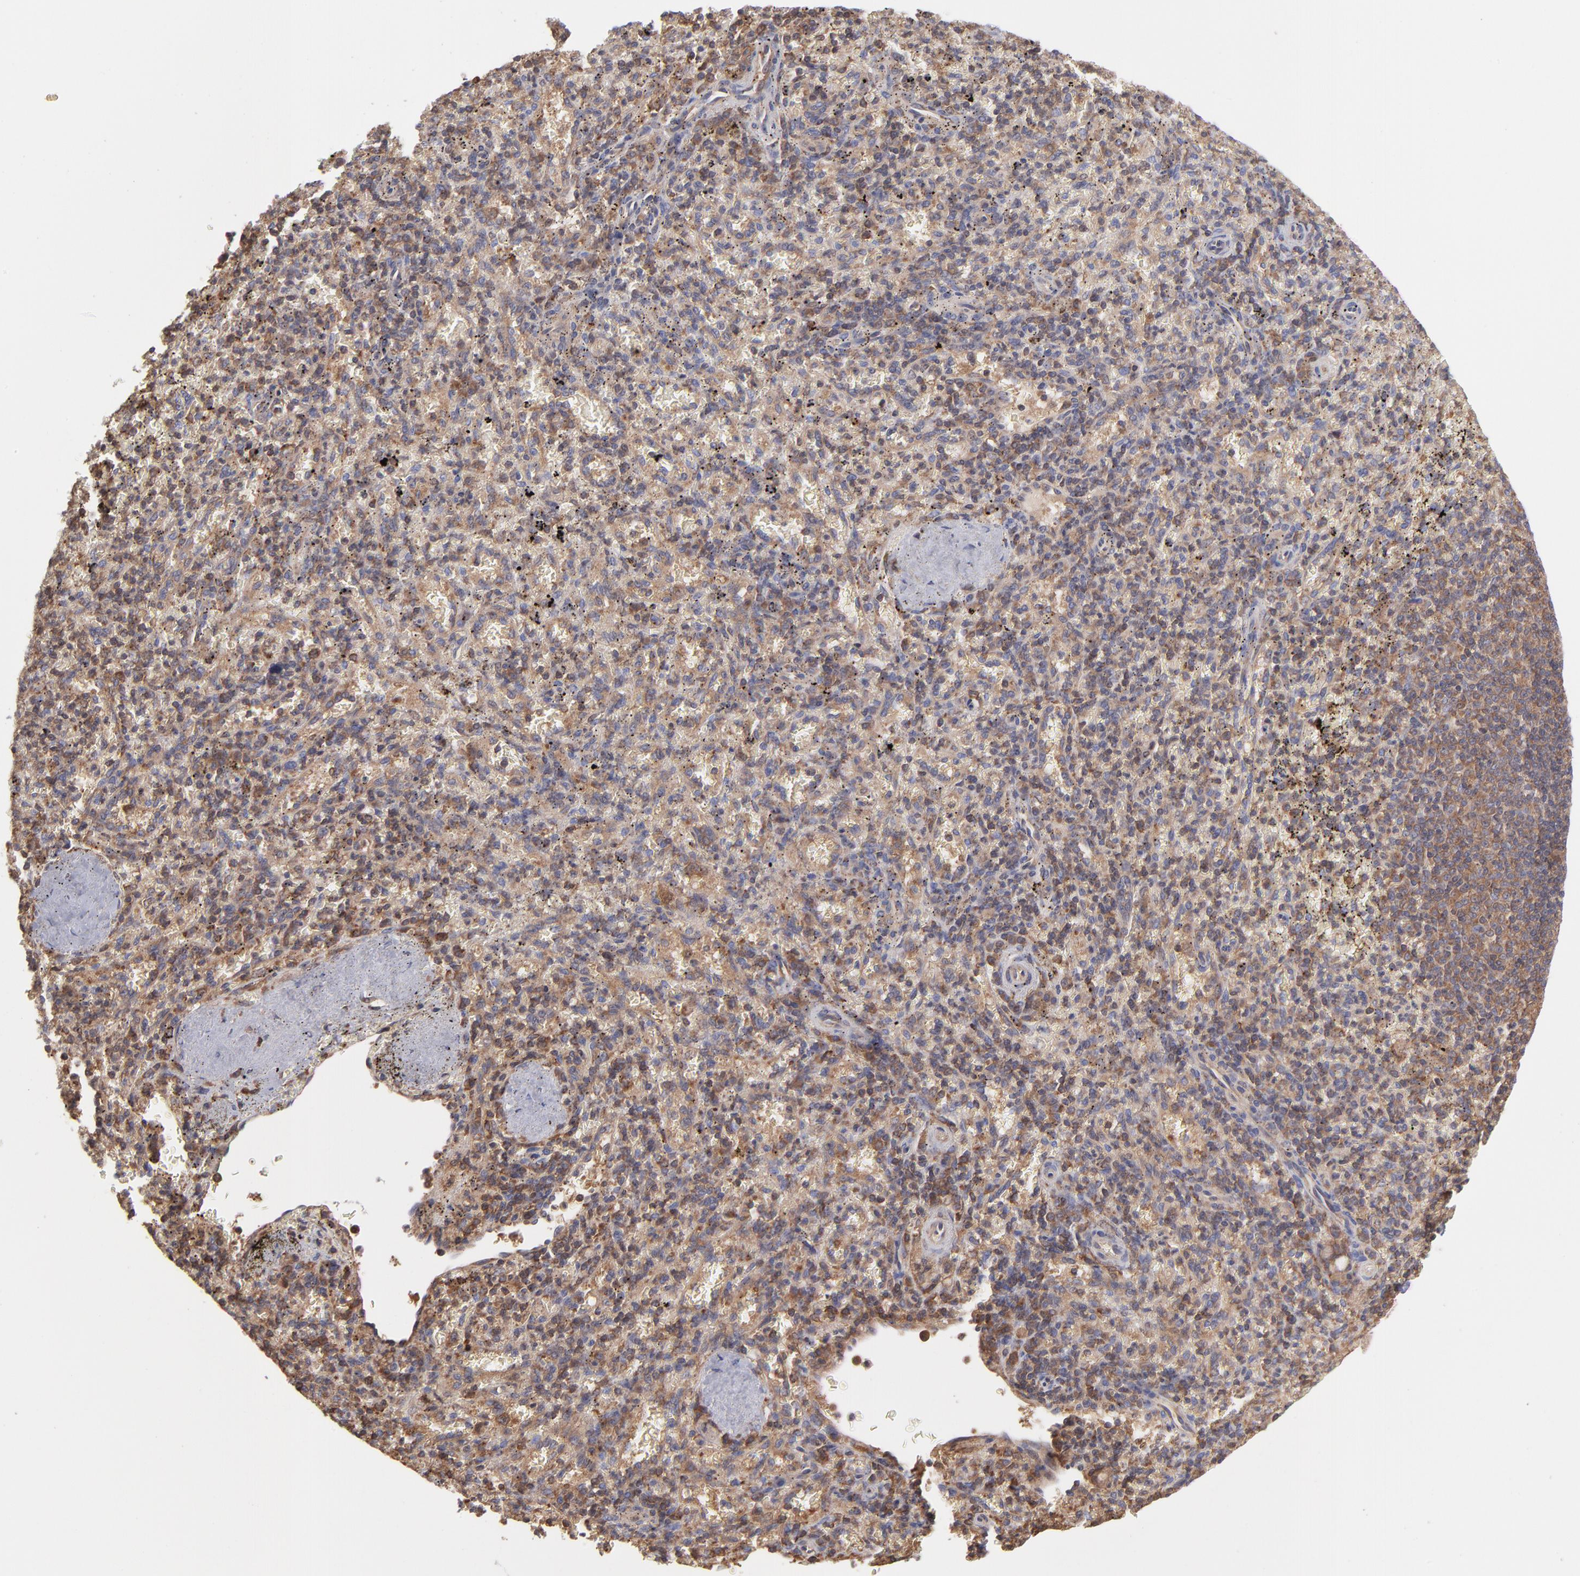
{"staining": {"intensity": "moderate", "quantity": ">75%", "location": "cytoplasmic/membranous"}, "tissue": "spleen", "cell_type": "Cells in red pulp", "image_type": "normal", "snomed": [{"axis": "morphology", "description": "Normal tissue, NOS"}, {"axis": "topography", "description": "Spleen"}], "caption": "The histopathology image shows staining of normal spleen, revealing moderate cytoplasmic/membranous protein positivity (brown color) within cells in red pulp. (DAB (3,3'-diaminobenzidine) IHC, brown staining for protein, blue staining for nuclei).", "gene": "MAPRE1", "patient": {"sex": "female", "age": 43}}